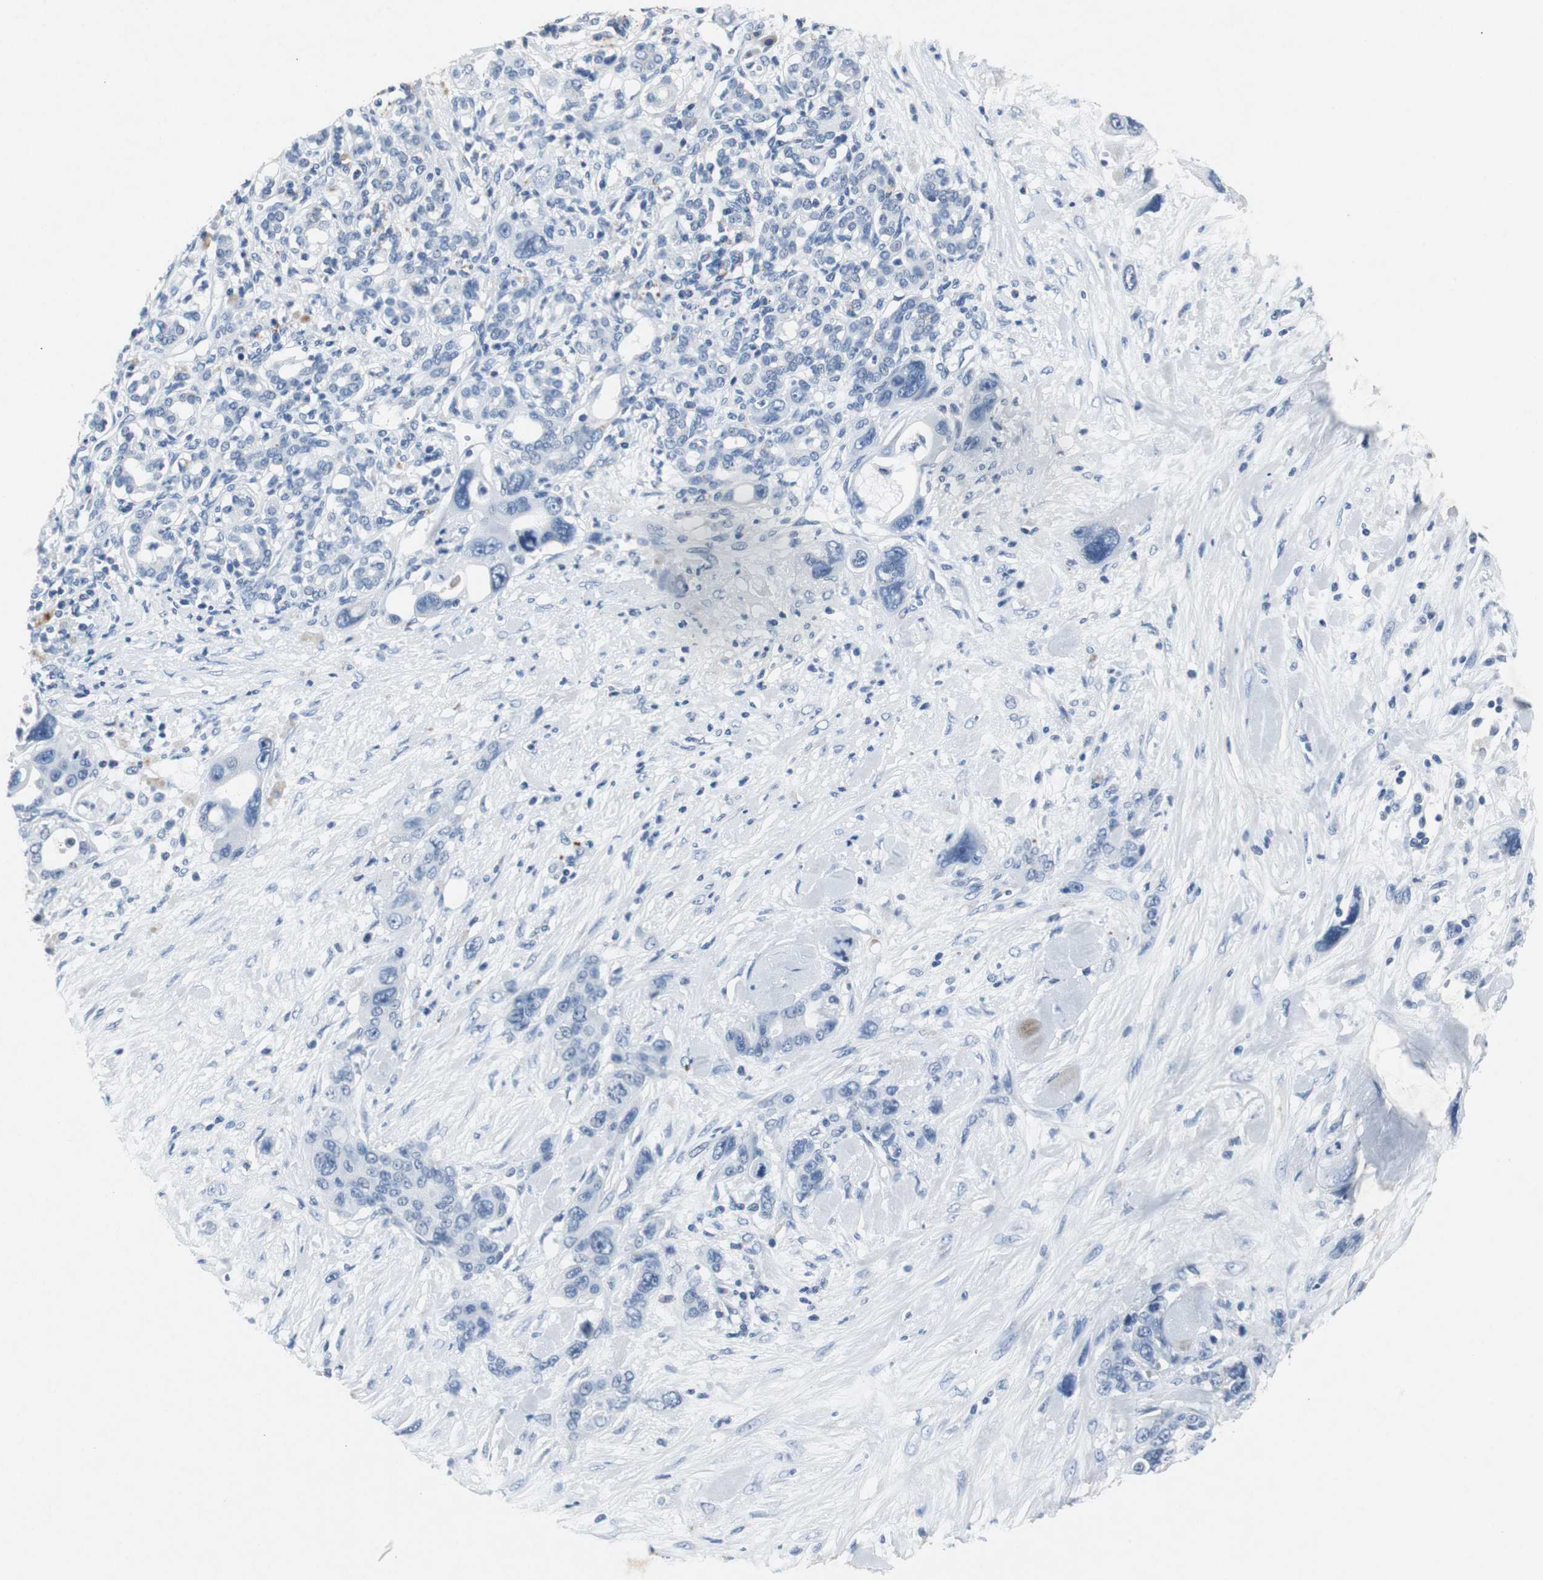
{"staining": {"intensity": "negative", "quantity": "none", "location": "none"}, "tissue": "pancreatic cancer", "cell_type": "Tumor cells", "image_type": "cancer", "snomed": [{"axis": "morphology", "description": "Adenocarcinoma, NOS"}, {"axis": "topography", "description": "Pancreas"}], "caption": "This is an immunohistochemistry photomicrograph of pancreatic cancer (adenocarcinoma). There is no staining in tumor cells.", "gene": "LRP2", "patient": {"sex": "male", "age": 46}}